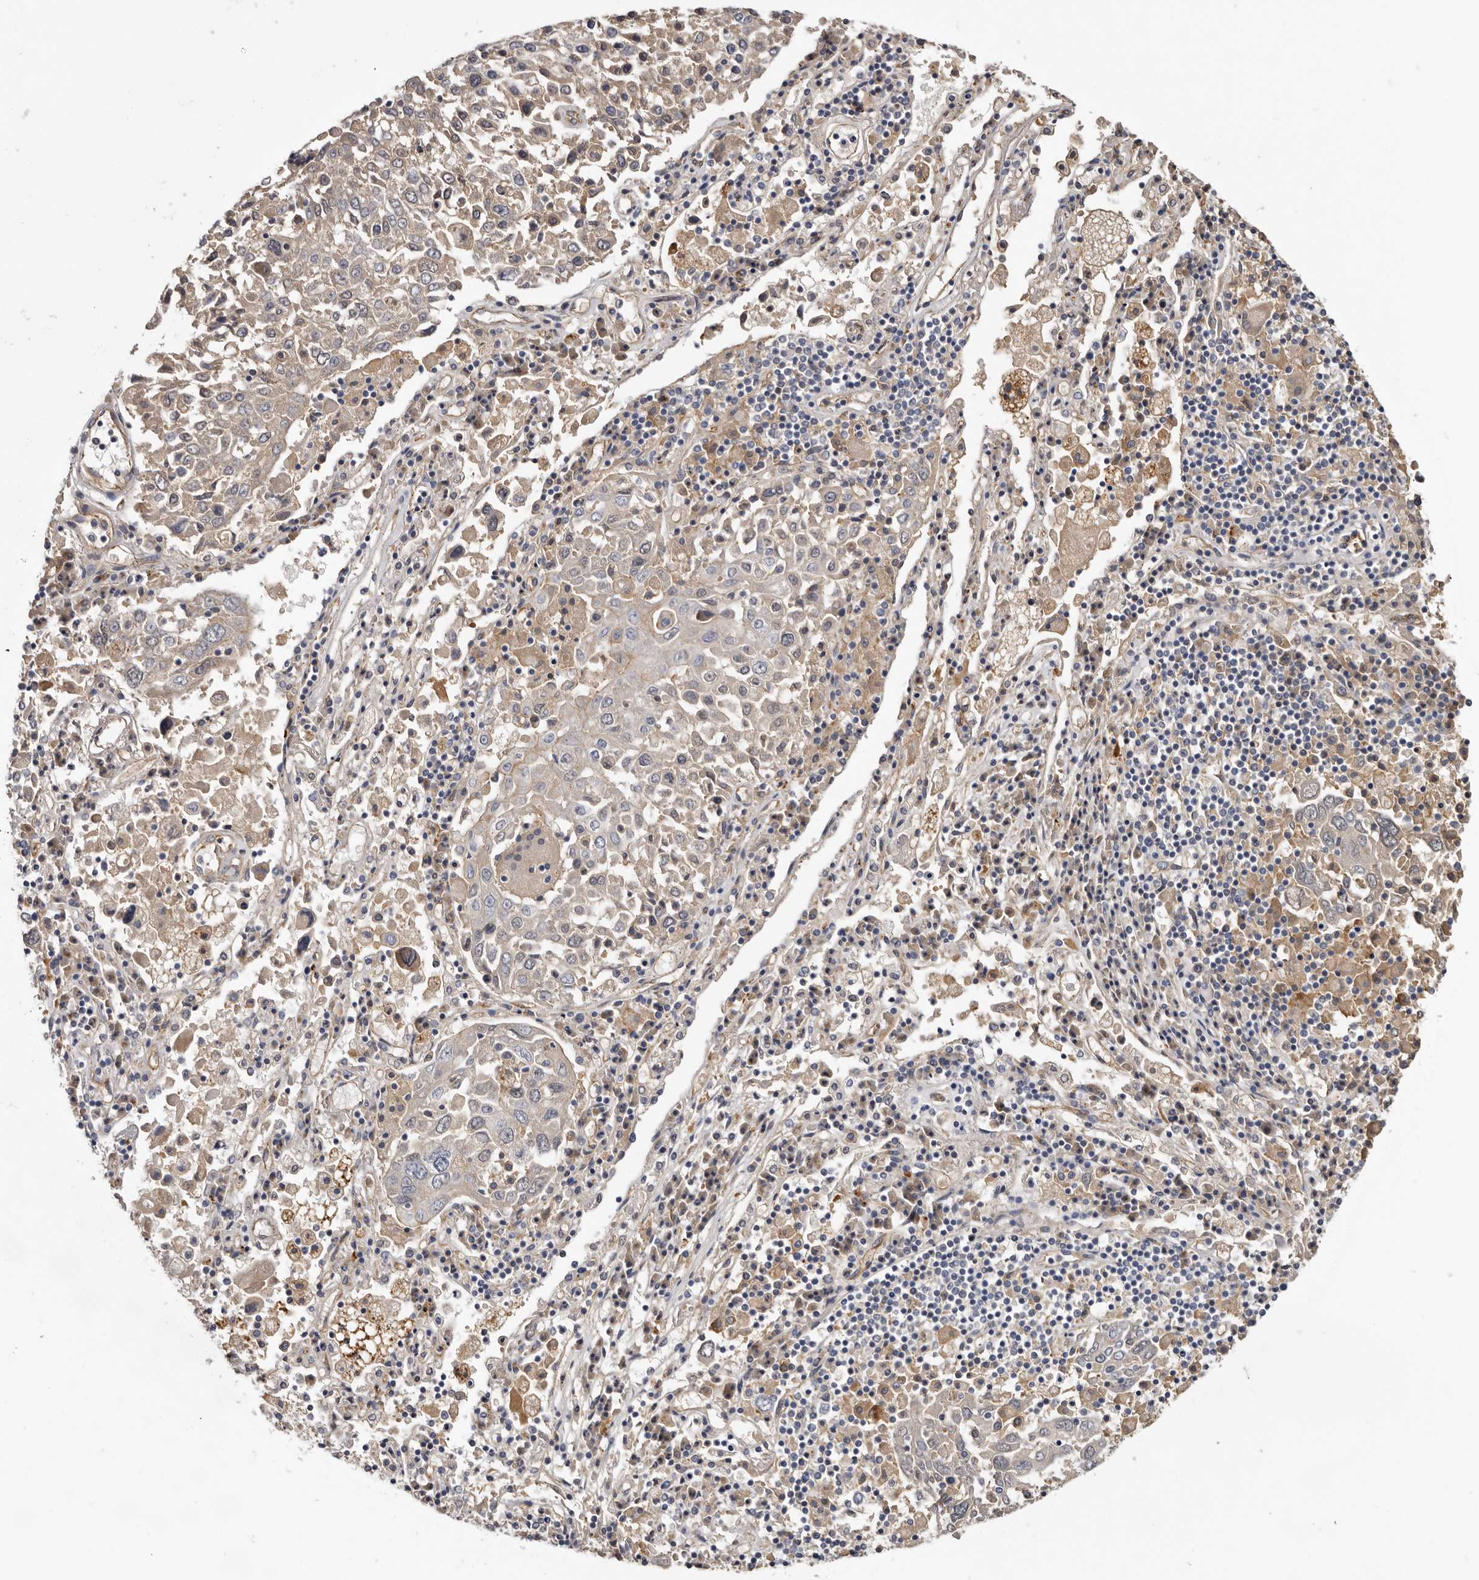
{"staining": {"intensity": "negative", "quantity": "none", "location": "none"}, "tissue": "lung cancer", "cell_type": "Tumor cells", "image_type": "cancer", "snomed": [{"axis": "morphology", "description": "Squamous cell carcinoma, NOS"}, {"axis": "topography", "description": "Lung"}], "caption": "High magnification brightfield microscopy of lung cancer stained with DAB (brown) and counterstained with hematoxylin (blue): tumor cells show no significant positivity.", "gene": "INKA2", "patient": {"sex": "male", "age": 65}}